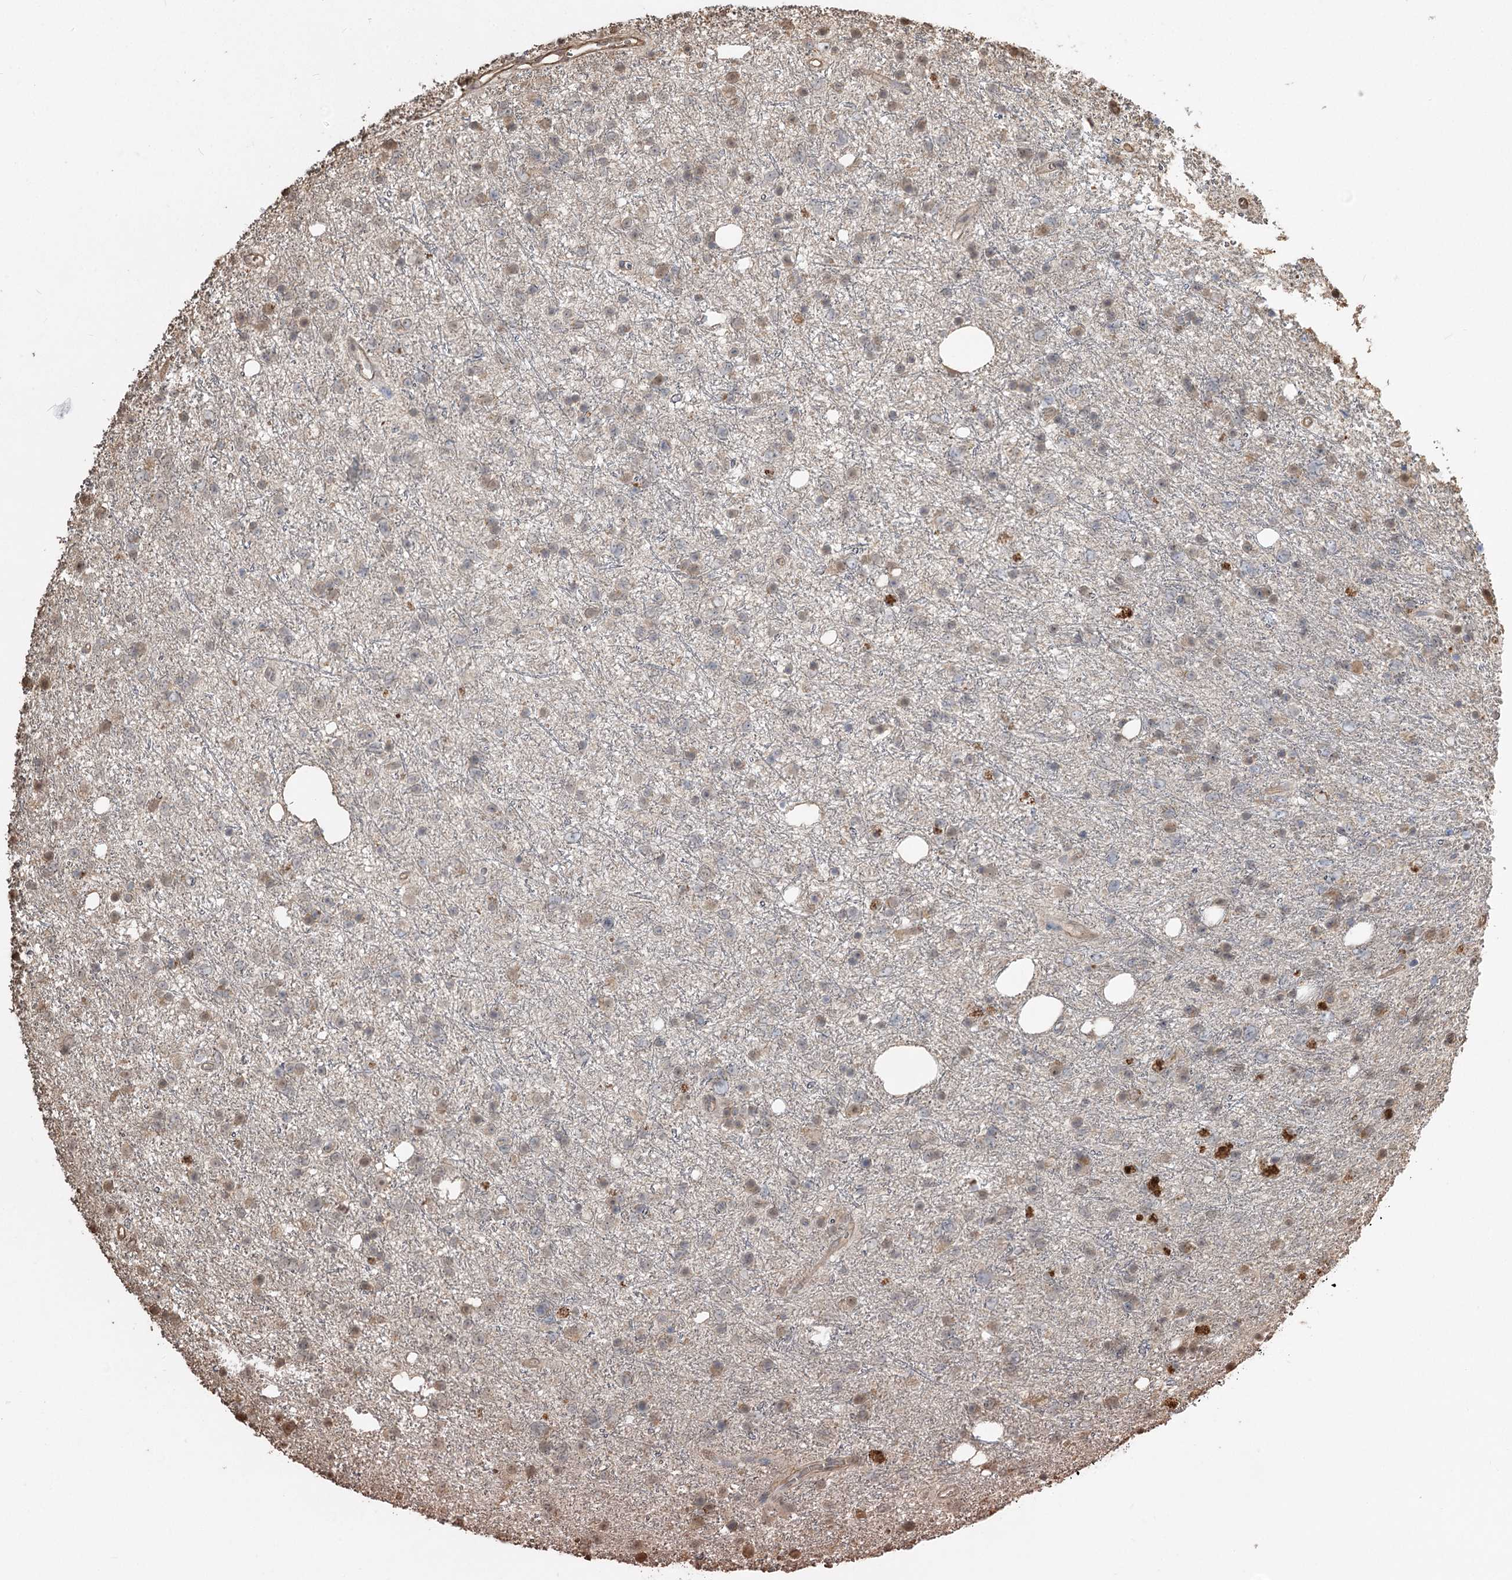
{"staining": {"intensity": "weak", "quantity": "<25%", "location": "cytoplasmic/membranous,nuclear"}, "tissue": "glioma", "cell_type": "Tumor cells", "image_type": "cancer", "snomed": [{"axis": "morphology", "description": "Glioma, malignant, Low grade"}, {"axis": "topography", "description": "Cerebral cortex"}], "caption": "This is an IHC micrograph of human malignant low-grade glioma. There is no positivity in tumor cells.", "gene": "PLCH1", "patient": {"sex": "female", "age": 39}}